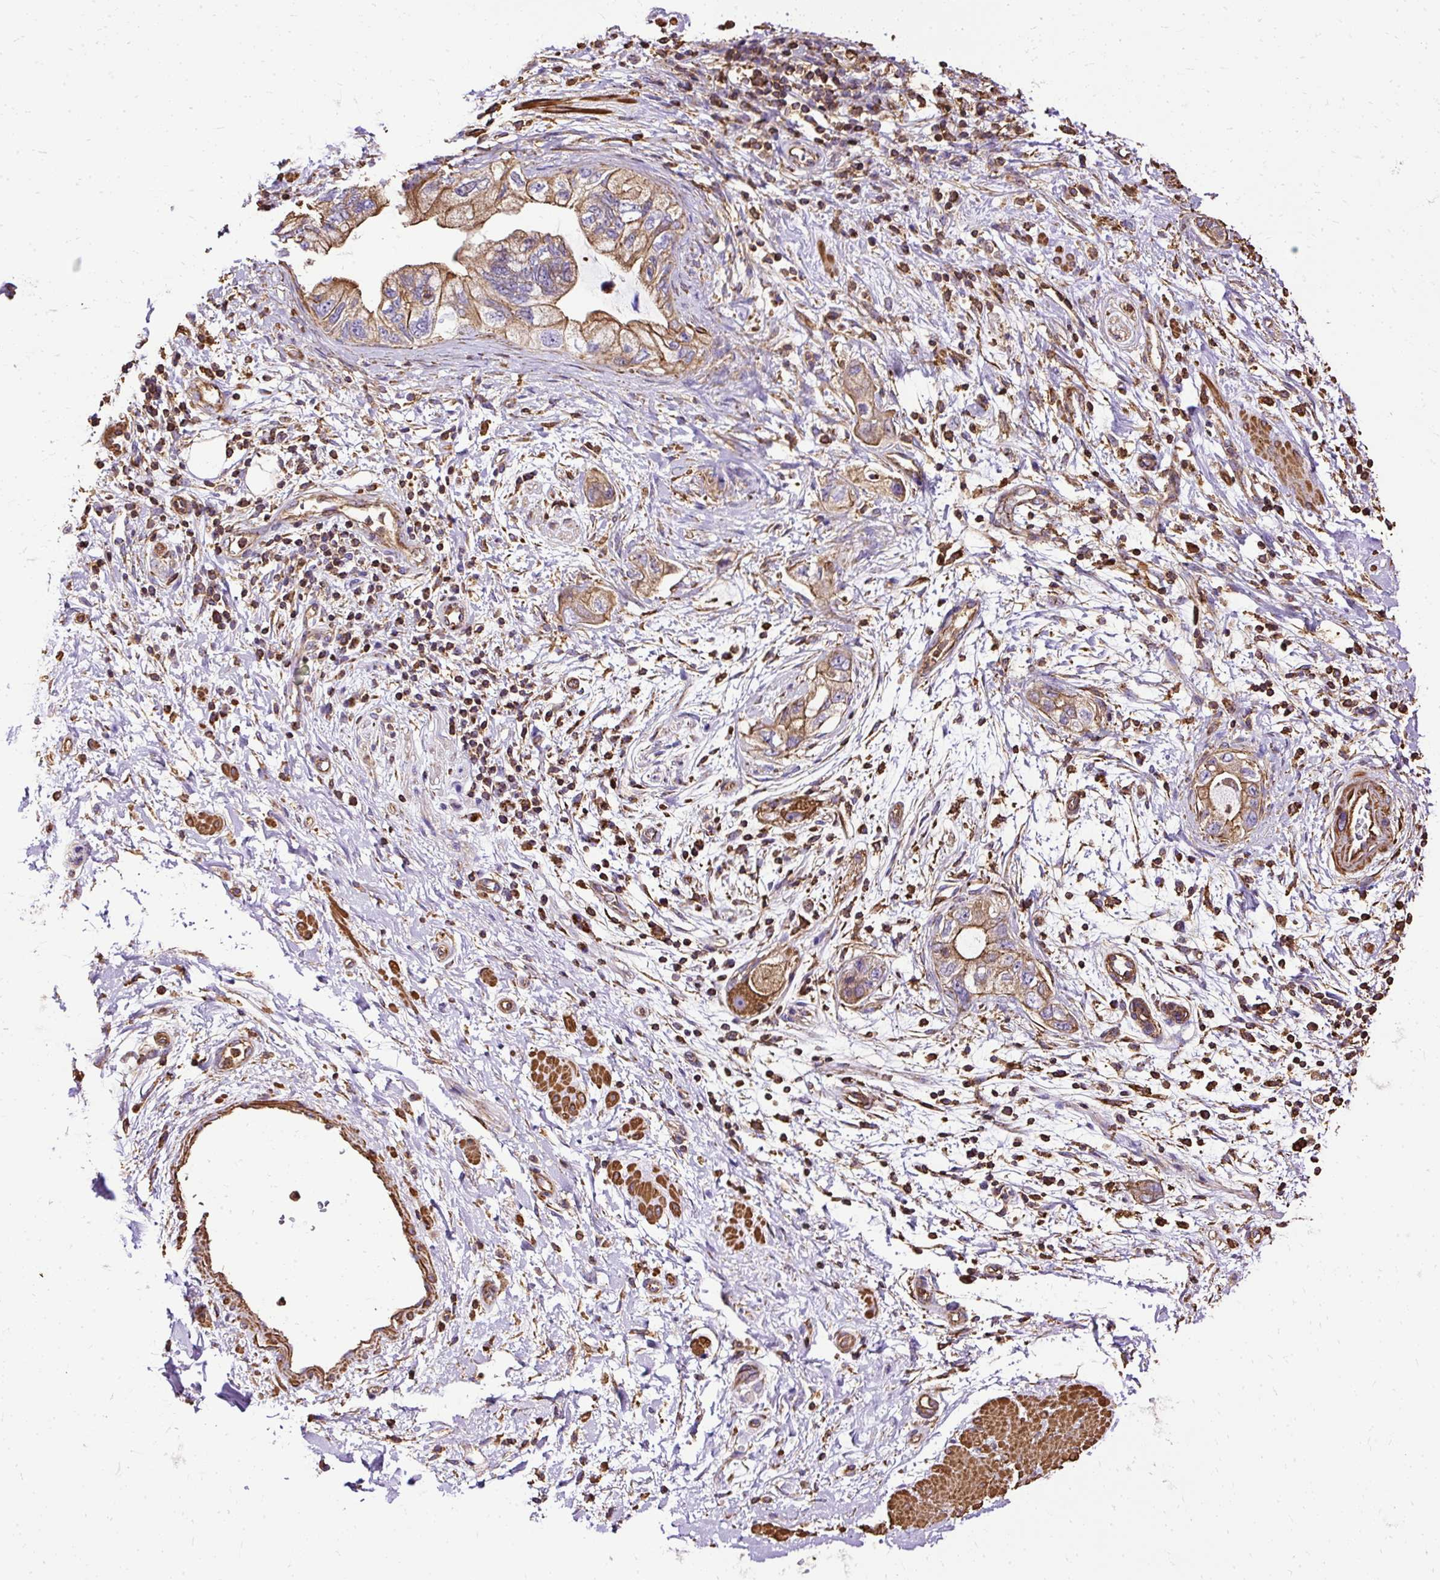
{"staining": {"intensity": "moderate", "quantity": ">75%", "location": "cytoplasmic/membranous"}, "tissue": "pancreatic cancer", "cell_type": "Tumor cells", "image_type": "cancer", "snomed": [{"axis": "morphology", "description": "Adenocarcinoma, NOS"}, {"axis": "topography", "description": "Pancreas"}], "caption": "The immunohistochemical stain labels moderate cytoplasmic/membranous positivity in tumor cells of pancreatic cancer (adenocarcinoma) tissue.", "gene": "KLHL11", "patient": {"sex": "female", "age": 73}}